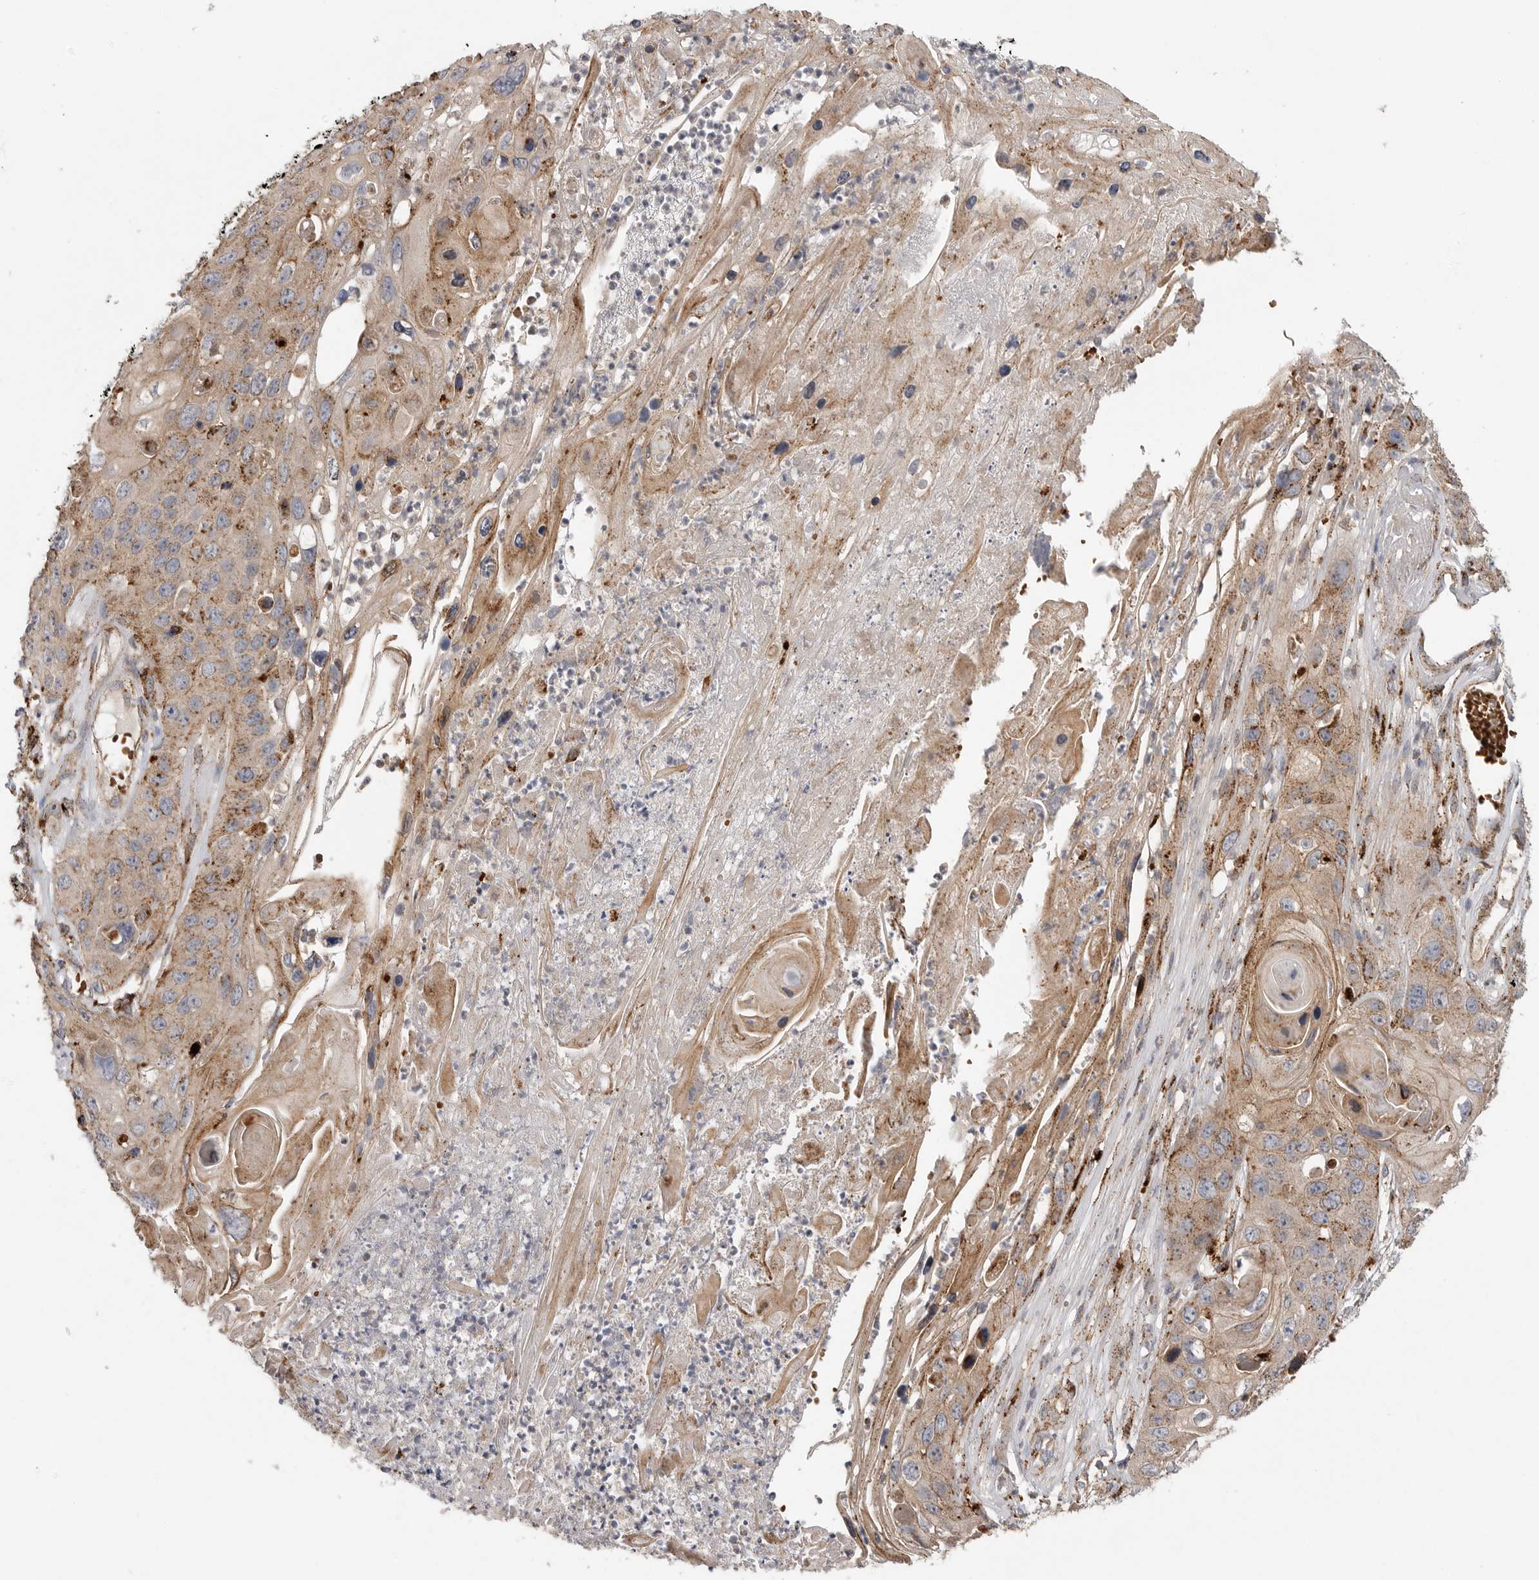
{"staining": {"intensity": "moderate", "quantity": ">75%", "location": "cytoplasmic/membranous"}, "tissue": "skin cancer", "cell_type": "Tumor cells", "image_type": "cancer", "snomed": [{"axis": "morphology", "description": "Squamous cell carcinoma, NOS"}, {"axis": "topography", "description": "Skin"}], "caption": "A high-resolution histopathology image shows immunohistochemistry staining of skin cancer, which shows moderate cytoplasmic/membranous positivity in about >75% of tumor cells.", "gene": "GALNS", "patient": {"sex": "male", "age": 55}}